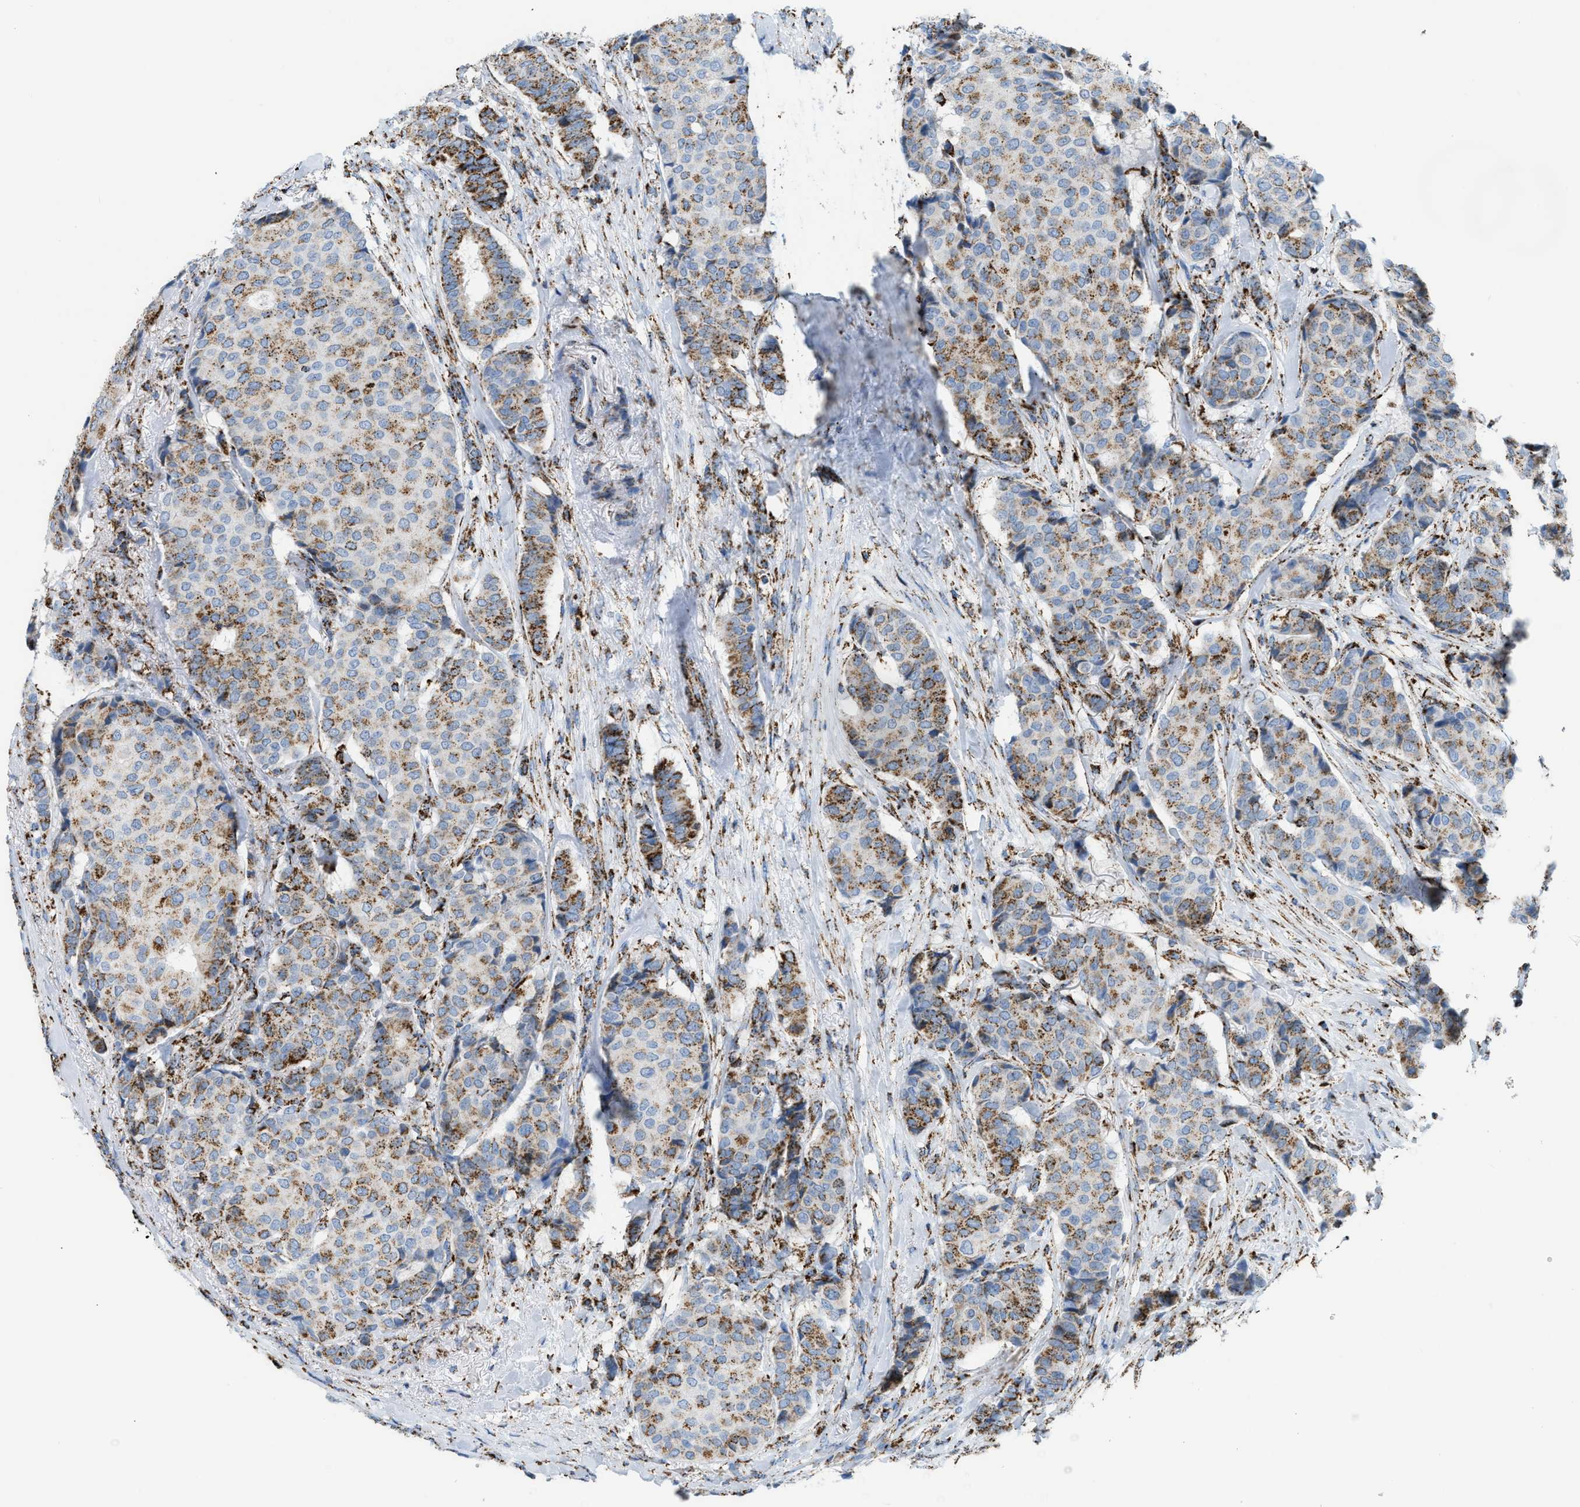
{"staining": {"intensity": "moderate", "quantity": ">75%", "location": "cytoplasmic/membranous"}, "tissue": "breast cancer", "cell_type": "Tumor cells", "image_type": "cancer", "snomed": [{"axis": "morphology", "description": "Duct carcinoma"}, {"axis": "topography", "description": "Breast"}], "caption": "Immunohistochemistry (IHC) of breast invasive ductal carcinoma exhibits medium levels of moderate cytoplasmic/membranous staining in about >75% of tumor cells.", "gene": "ETFB", "patient": {"sex": "female", "age": 75}}